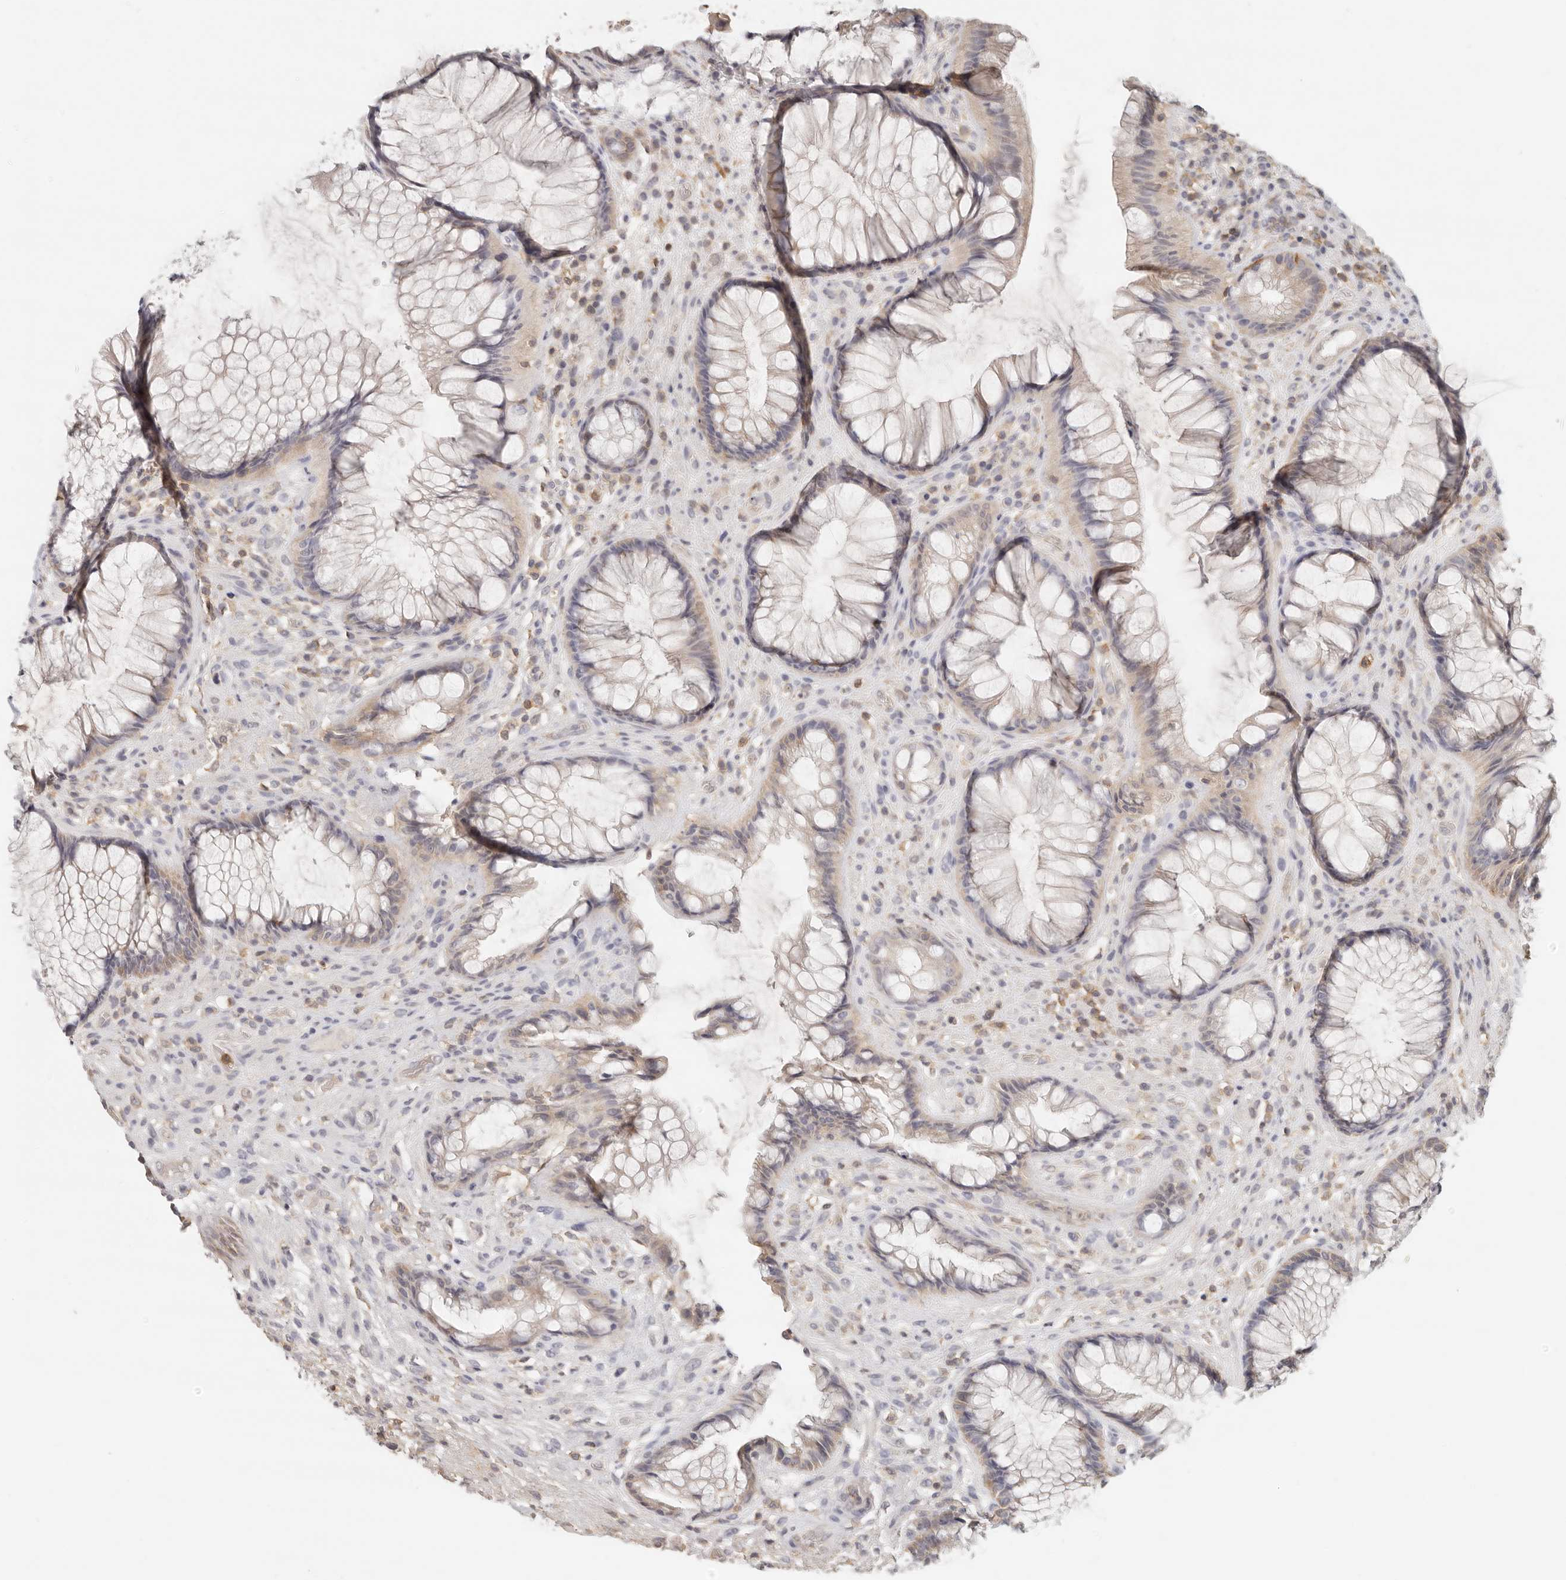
{"staining": {"intensity": "moderate", "quantity": "25%-75%", "location": "cytoplasmic/membranous"}, "tissue": "rectum", "cell_type": "Glandular cells", "image_type": "normal", "snomed": [{"axis": "morphology", "description": "Normal tissue, NOS"}, {"axis": "topography", "description": "Rectum"}], "caption": "Immunohistochemistry photomicrograph of benign human rectum stained for a protein (brown), which demonstrates medium levels of moderate cytoplasmic/membranous positivity in about 25%-75% of glandular cells.", "gene": "CSK", "patient": {"sex": "male", "age": 51}}